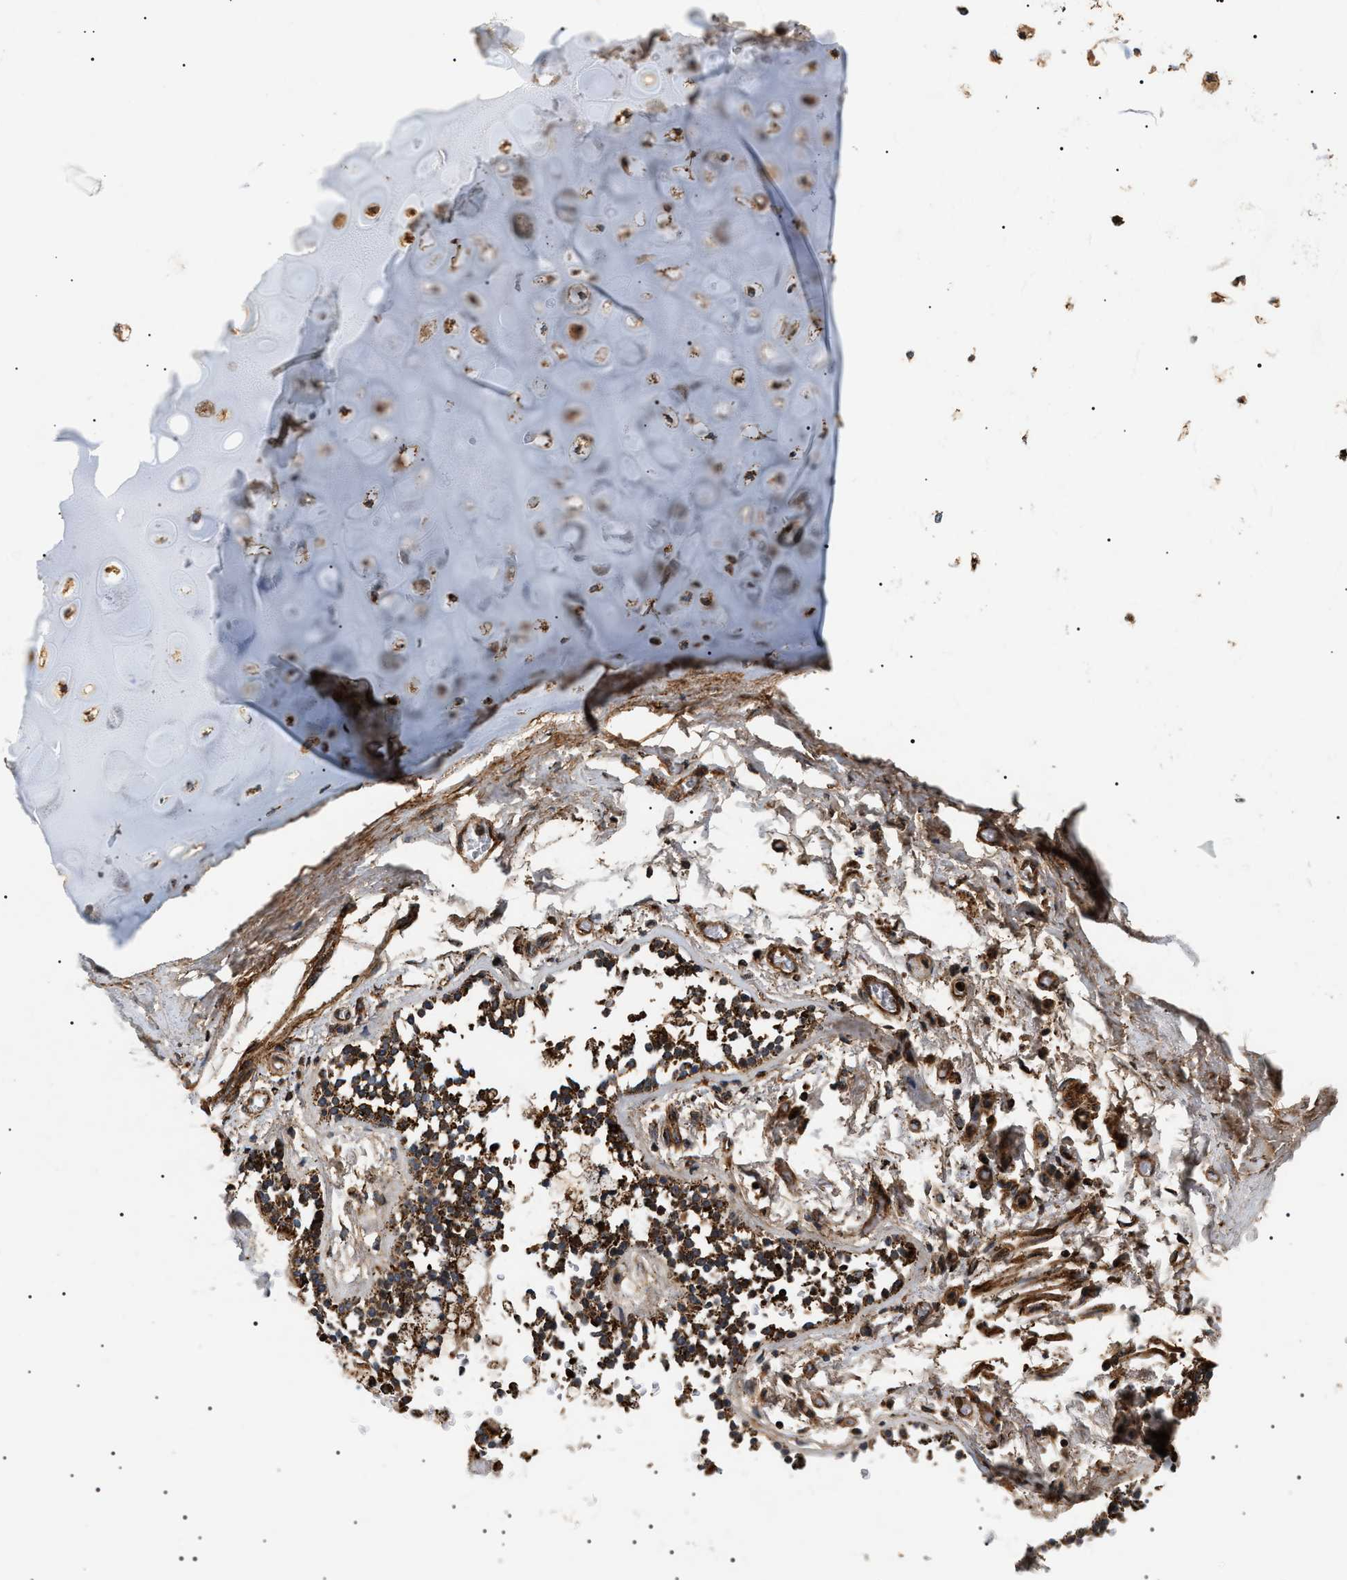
{"staining": {"intensity": "strong", "quantity": "25%-75%", "location": "cytoplasmic/membranous"}, "tissue": "adipose tissue", "cell_type": "Adipocytes", "image_type": "normal", "snomed": [{"axis": "morphology", "description": "Normal tissue, NOS"}, {"axis": "topography", "description": "Cartilage tissue"}, {"axis": "topography", "description": "Lung"}], "caption": "Protein expression by immunohistochemistry (IHC) displays strong cytoplasmic/membranous positivity in about 25%-75% of adipocytes in unremarkable adipose tissue.", "gene": "ZBTB26", "patient": {"sex": "female", "age": 77}}